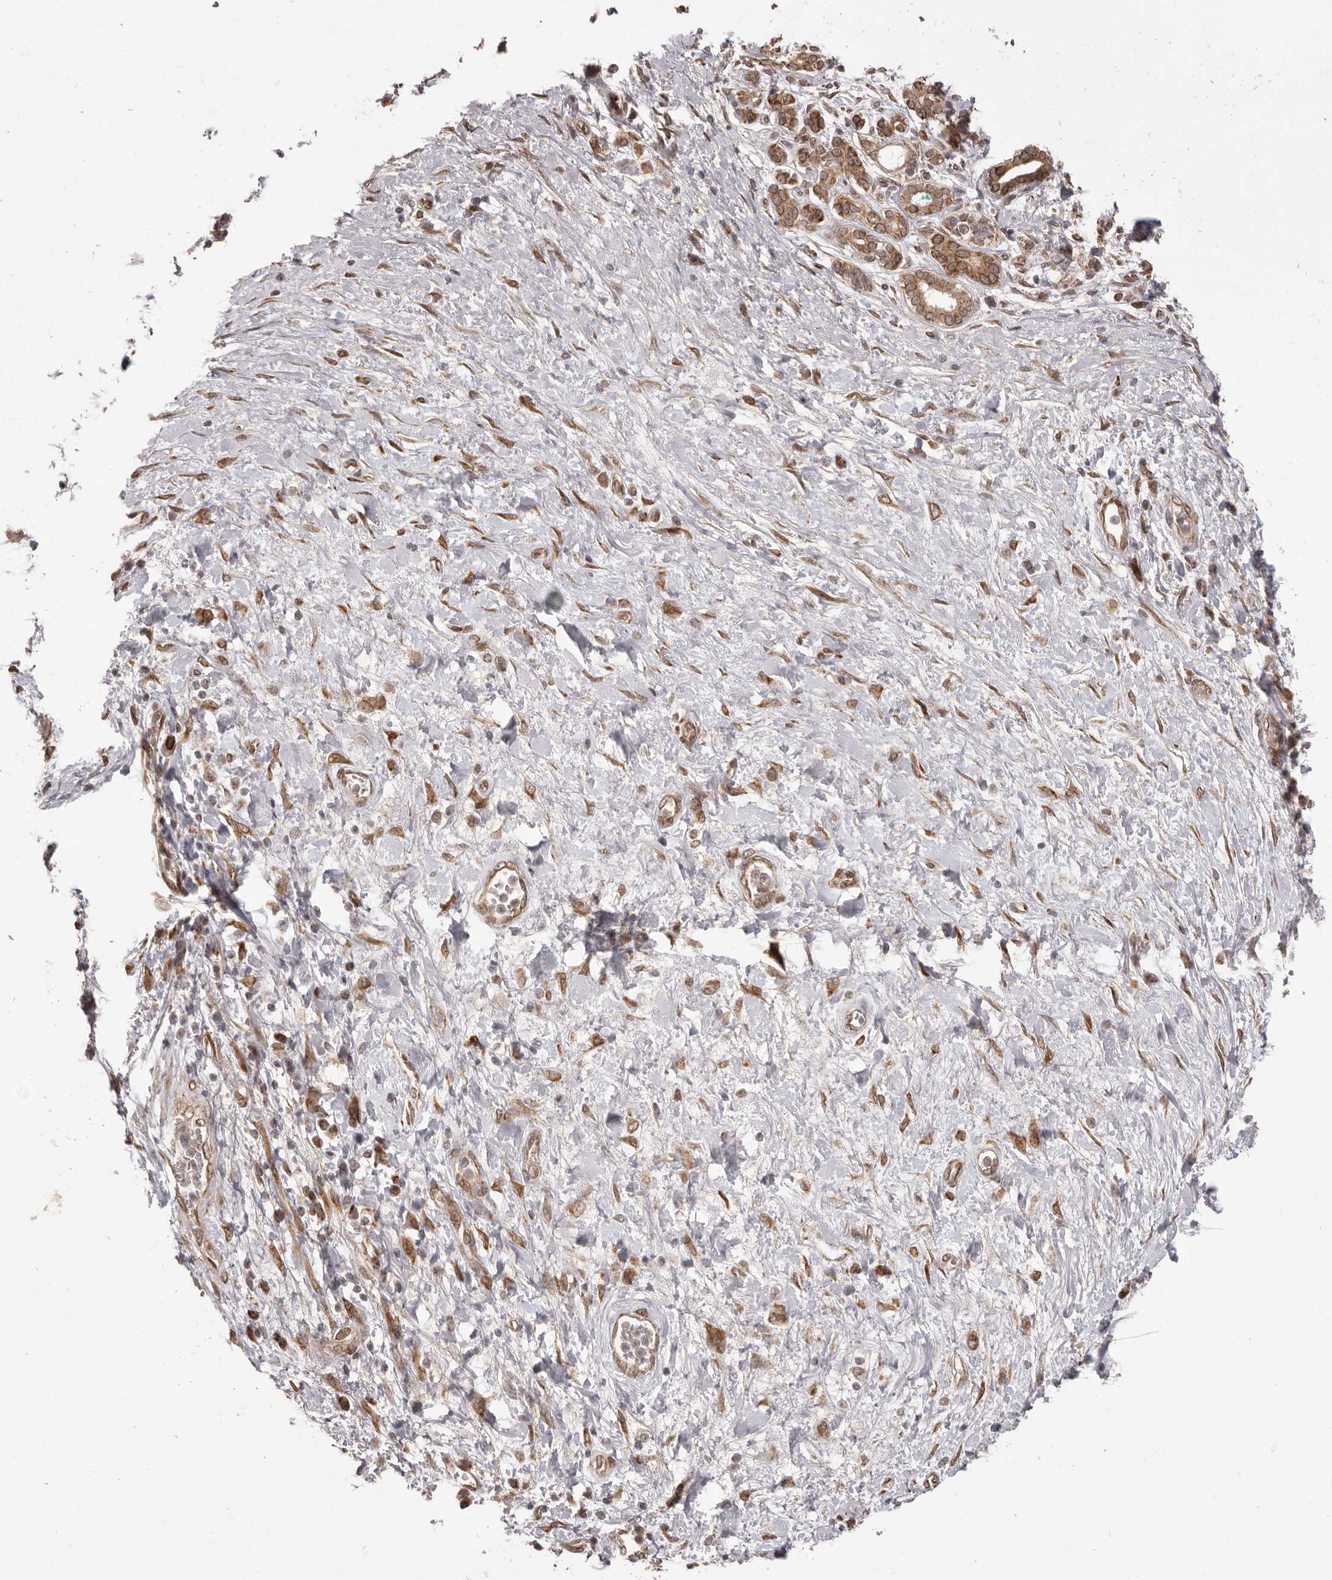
{"staining": {"intensity": "moderate", "quantity": ">75%", "location": "cytoplasmic/membranous"}, "tissue": "pancreatic cancer", "cell_type": "Tumor cells", "image_type": "cancer", "snomed": [{"axis": "morphology", "description": "Adenocarcinoma, NOS"}, {"axis": "topography", "description": "Pancreas"}], "caption": "Adenocarcinoma (pancreatic) stained for a protein (brown) displays moderate cytoplasmic/membranous positive staining in about >75% of tumor cells.", "gene": "CHRM2", "patient": {"sex": "male", "age": 78}}